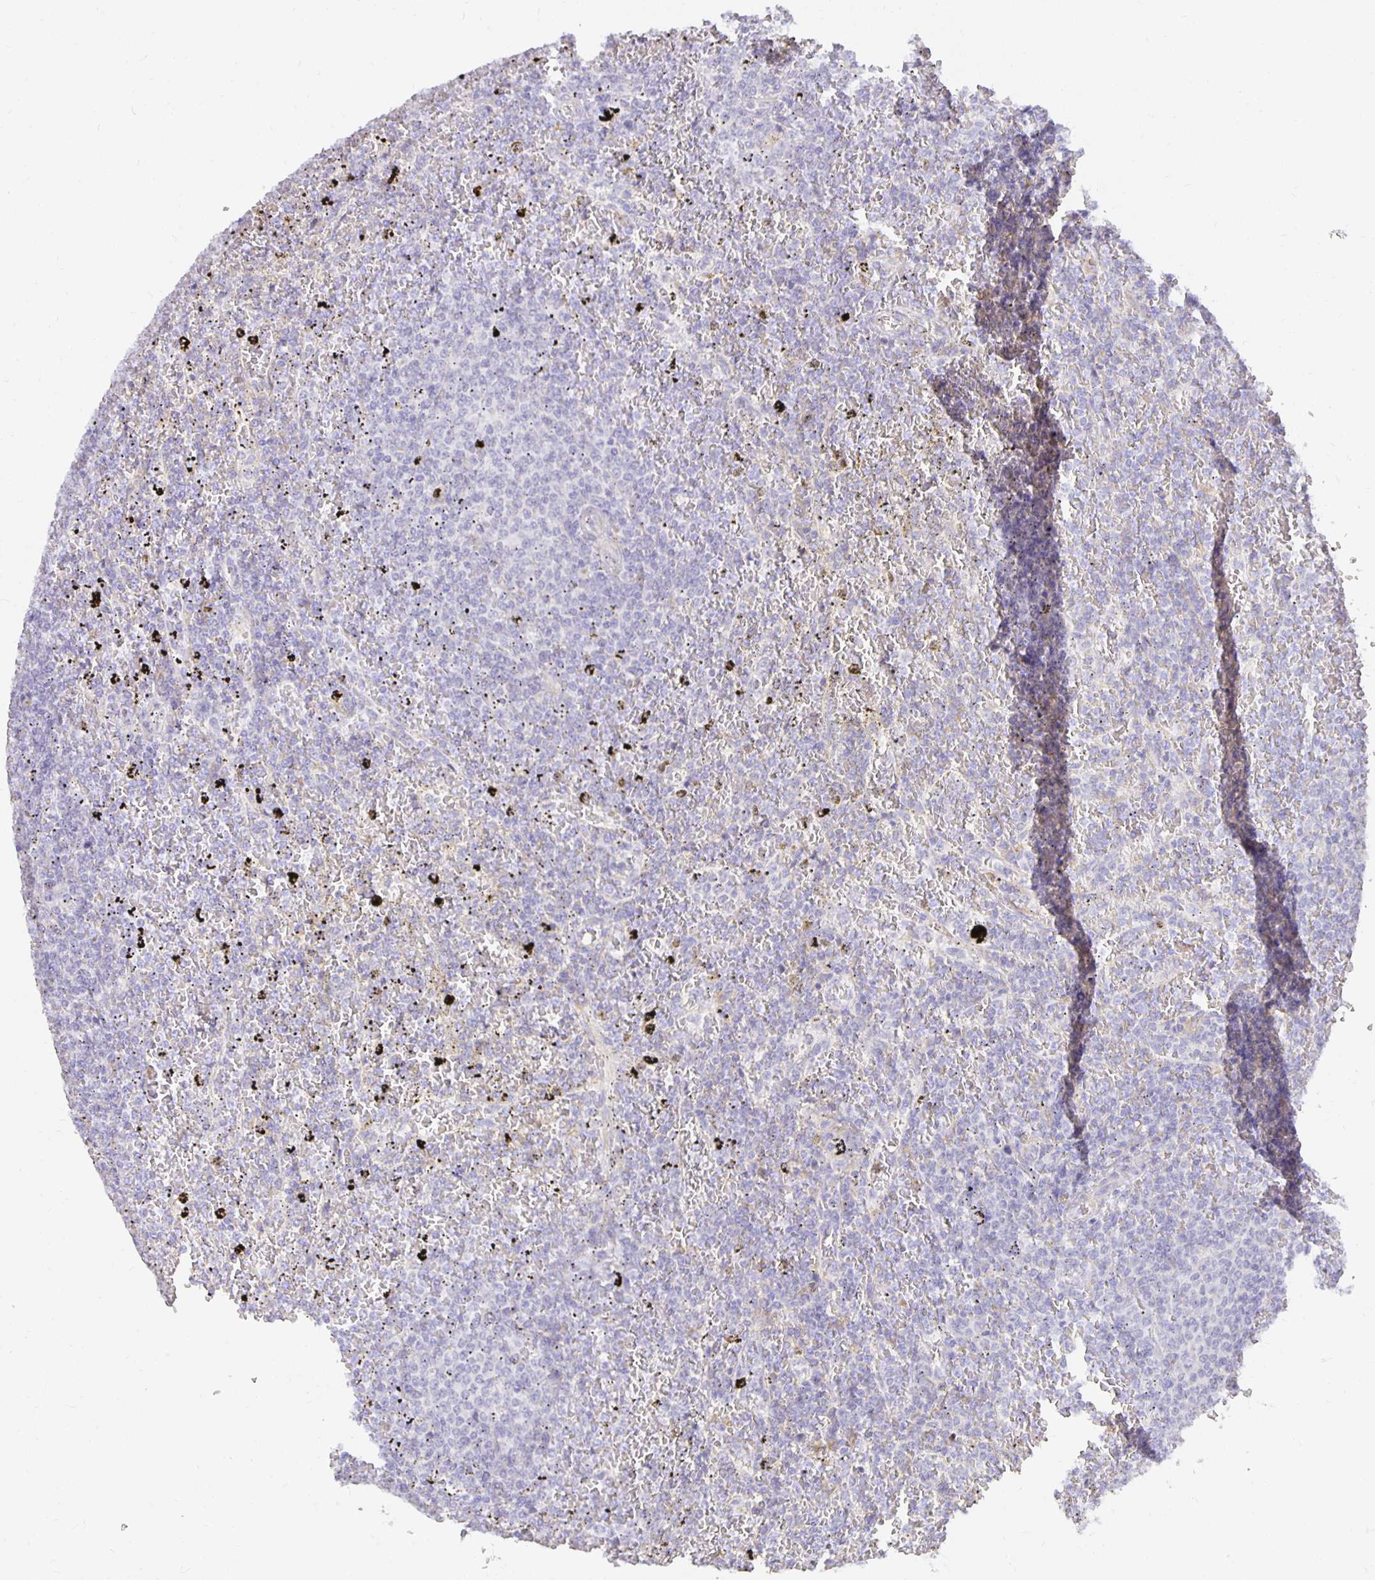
{"staining": {"intensity": "negative", "quantity": "none", "location": "none"}, "tissue": "lymphoma", "cell_type": "Tumor cells", "image_type": "cancer", "snomed": [{"axis": "morphology", "description": "Malignant lymphoma, non-Hodgkin's type, Low grade"}, {"axis": "topography", "description": "Spleen"}], "caption": "An immunohistochemistry micrograph of malignant lymphoma, non-Hodgkin's type (low-grade) is shown. There is no staining in tumor cells of malignant lymphoma, non-Hodgkin's type (low-grade).", "gene": "PLOD1", "patient": {"sex": "female", "age": 77}}